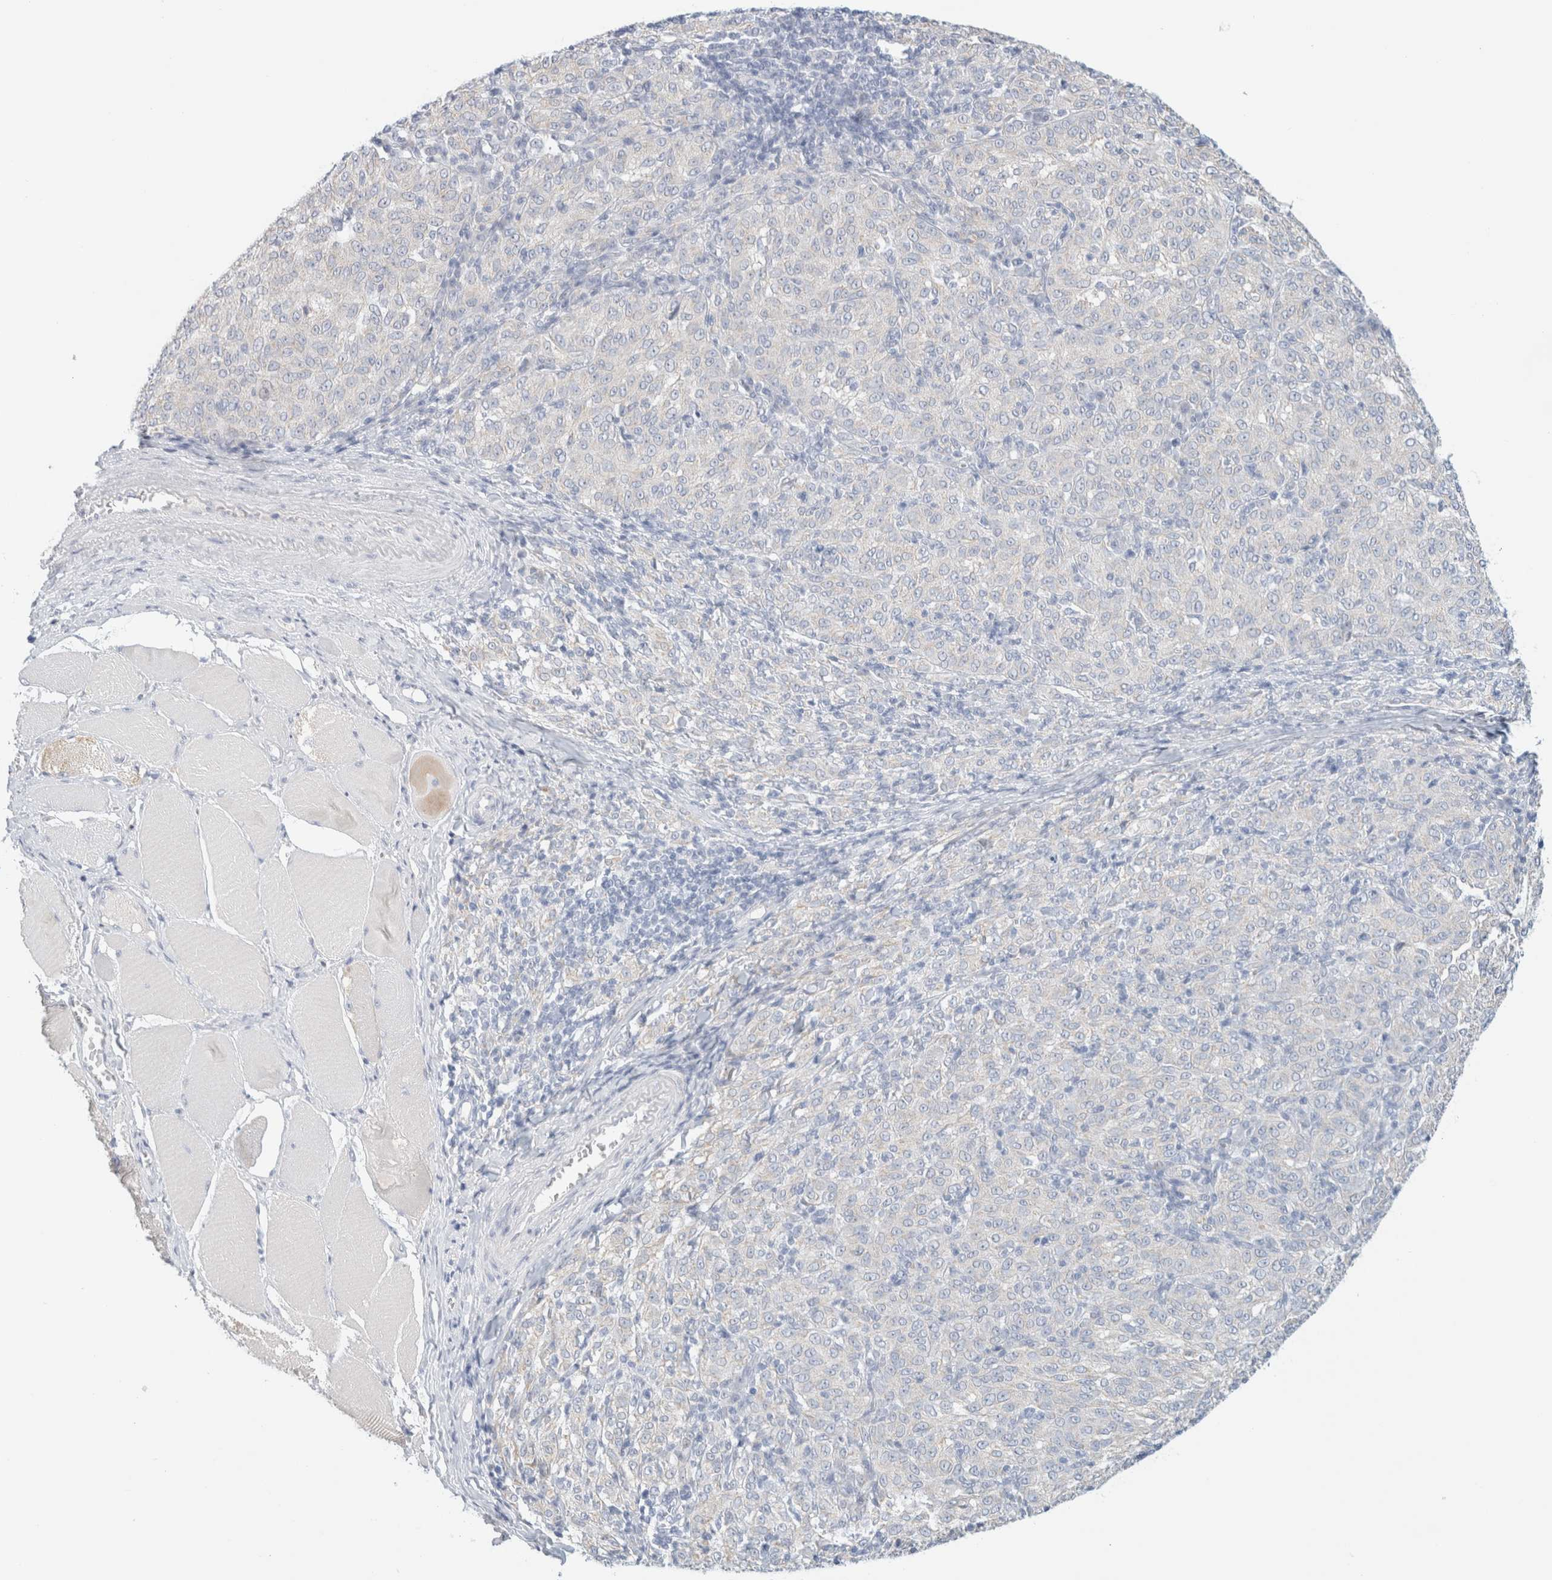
{"staining": {"intensity": "negative", "quantity": "none", "location": "none"}, "tissue": "melanoma", "cell_type": "Tumor cells", "image_type": "cancer", "snomed": [{"axis": "morphology", "description": "Malignant melanoma, NOS"}, {"axis": "topography", "description": "Skin"}], "caption": "This is a photomicrograph of immunohistochemistry staining of melanoma, which shows no positivity in tumor cells.", "gene": "HEXD", "patient": {"sex": "female", "age": 72}}